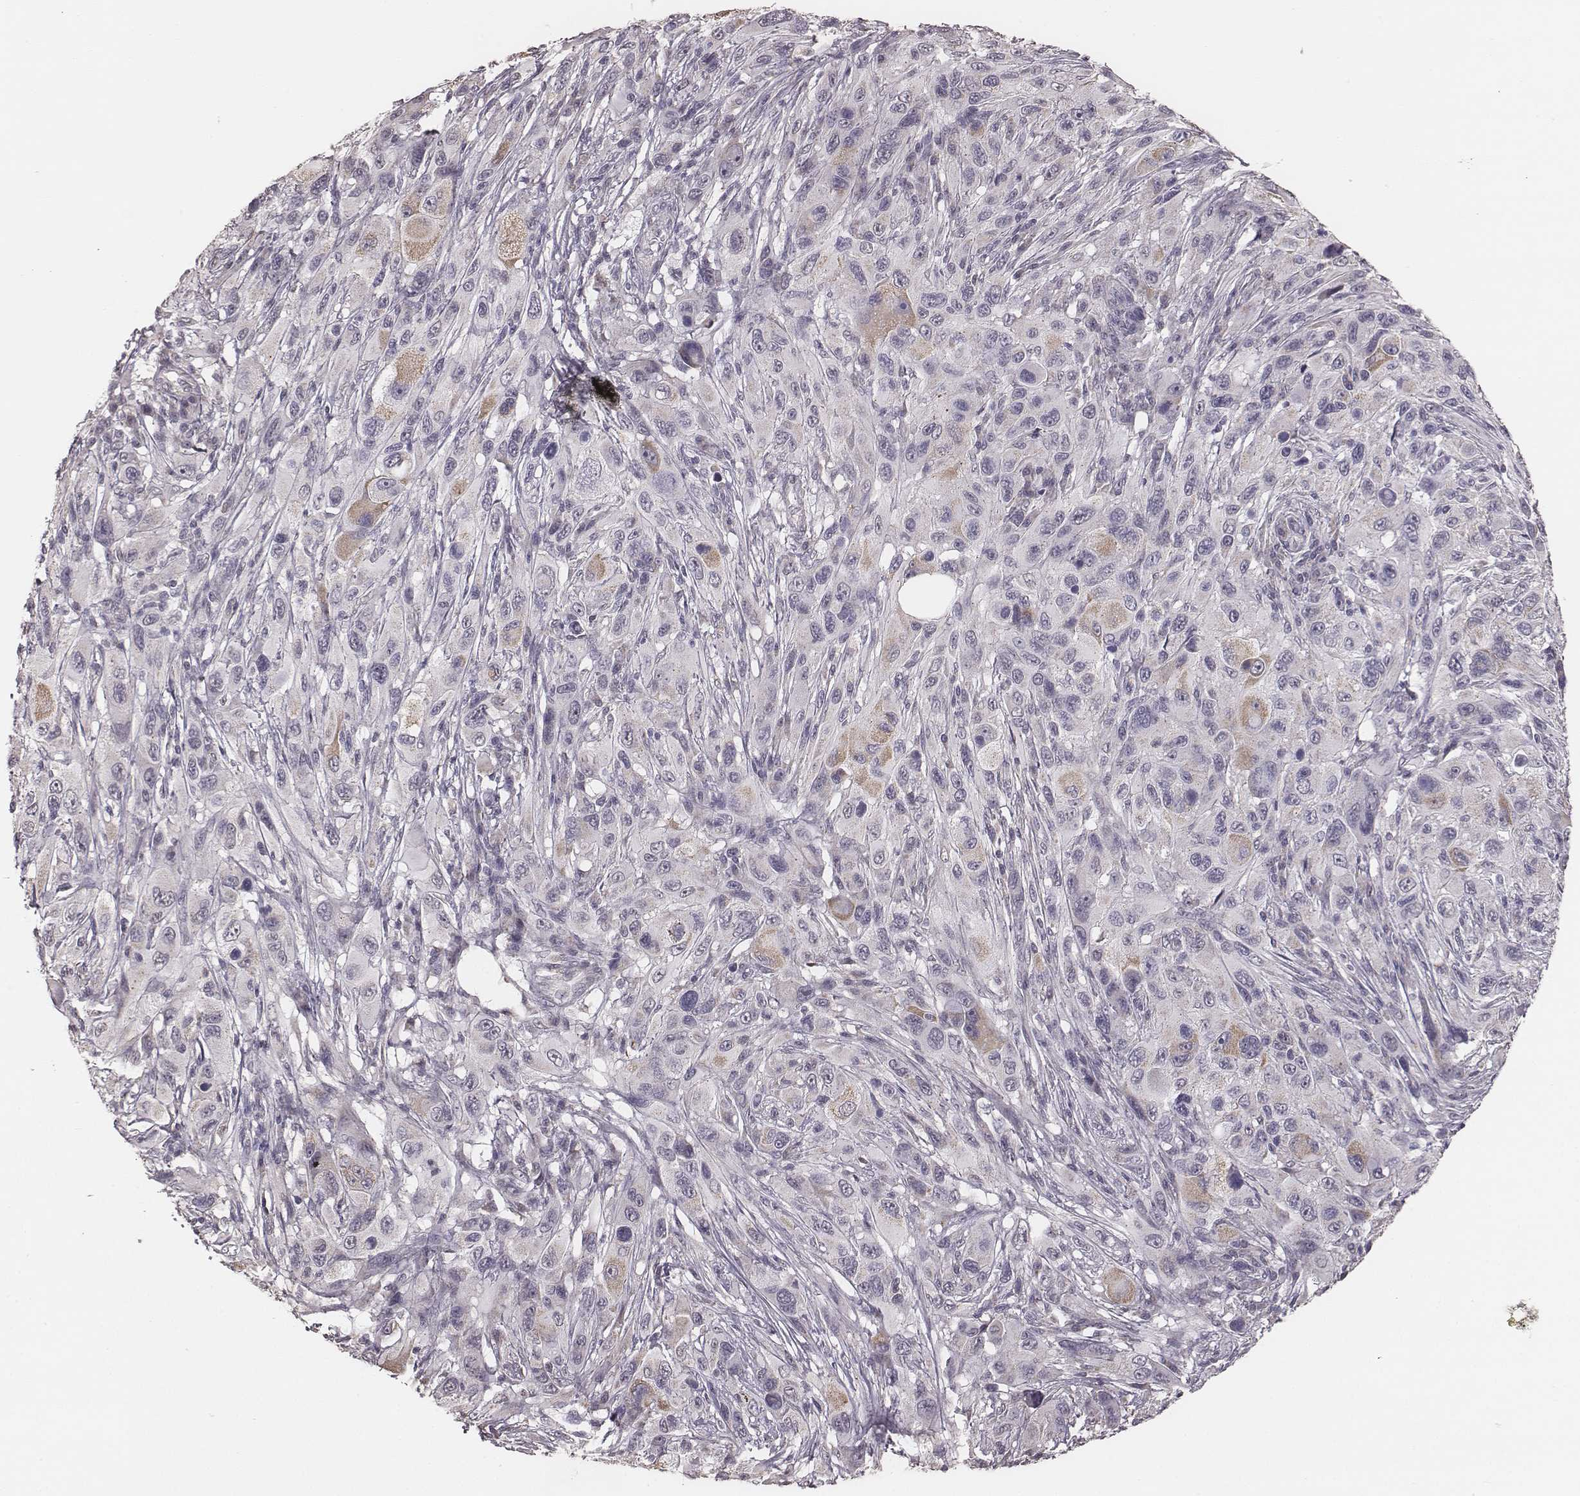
{"staining": {"intensity": "weak", "quantity": "<25%", "location": "cytoplasmic/membranous"}, "tissue": "melanoma", "cell_type": "Tumor cells", "image_type": "cancer", "snomed": [{"axis": "morphology", "description": "Malignant melanoma, NOS"}, {"axis": "topography", "description": "Skin"}], "caption": "Melanoma was stained to show a protein in brown. There is no significant expression in tumor cells.", "gene": "SLC7A4", "patient": {"sex": "male", "age": 53}}